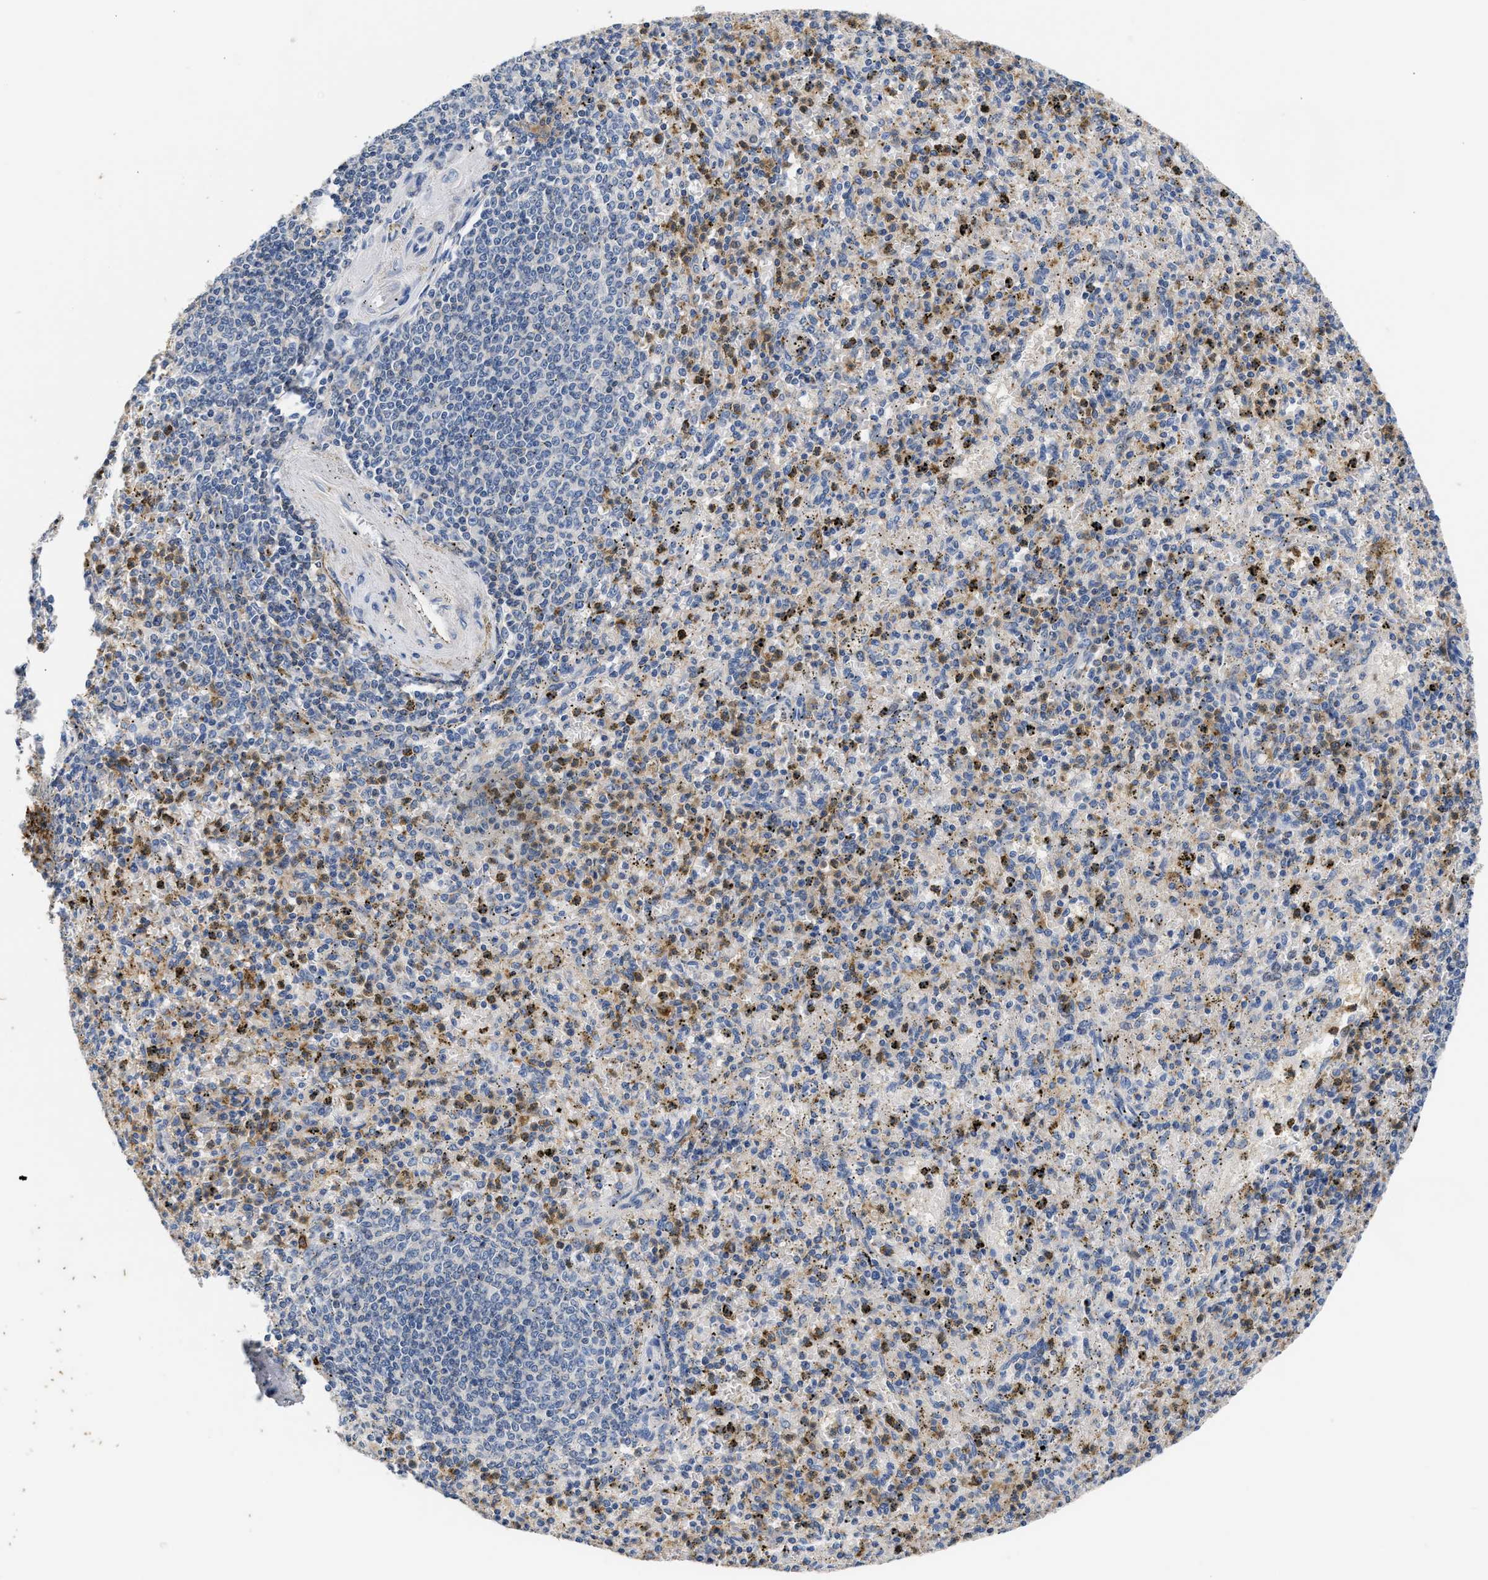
{"staining": {"intensity": "weak", "quantity": "<25%", "location": "cytoplasmic/membranous"}, "tissue": "spleen", "cell_type": "Cells in red pulp", "image_type": "normal", "snomed": [{"axis": "morphology", "description": "Normal tissue, NOS"}, {"axis": "topography", "description": "Spleen"}], "caption": "High power microscopy image of an immunohistochemistry photomicrograph of unremarkable spleen, revealing no significant positivity in cells in red pulp.", "gene": "CCDC171", "patient": {"sex": "male", "age": 72}}